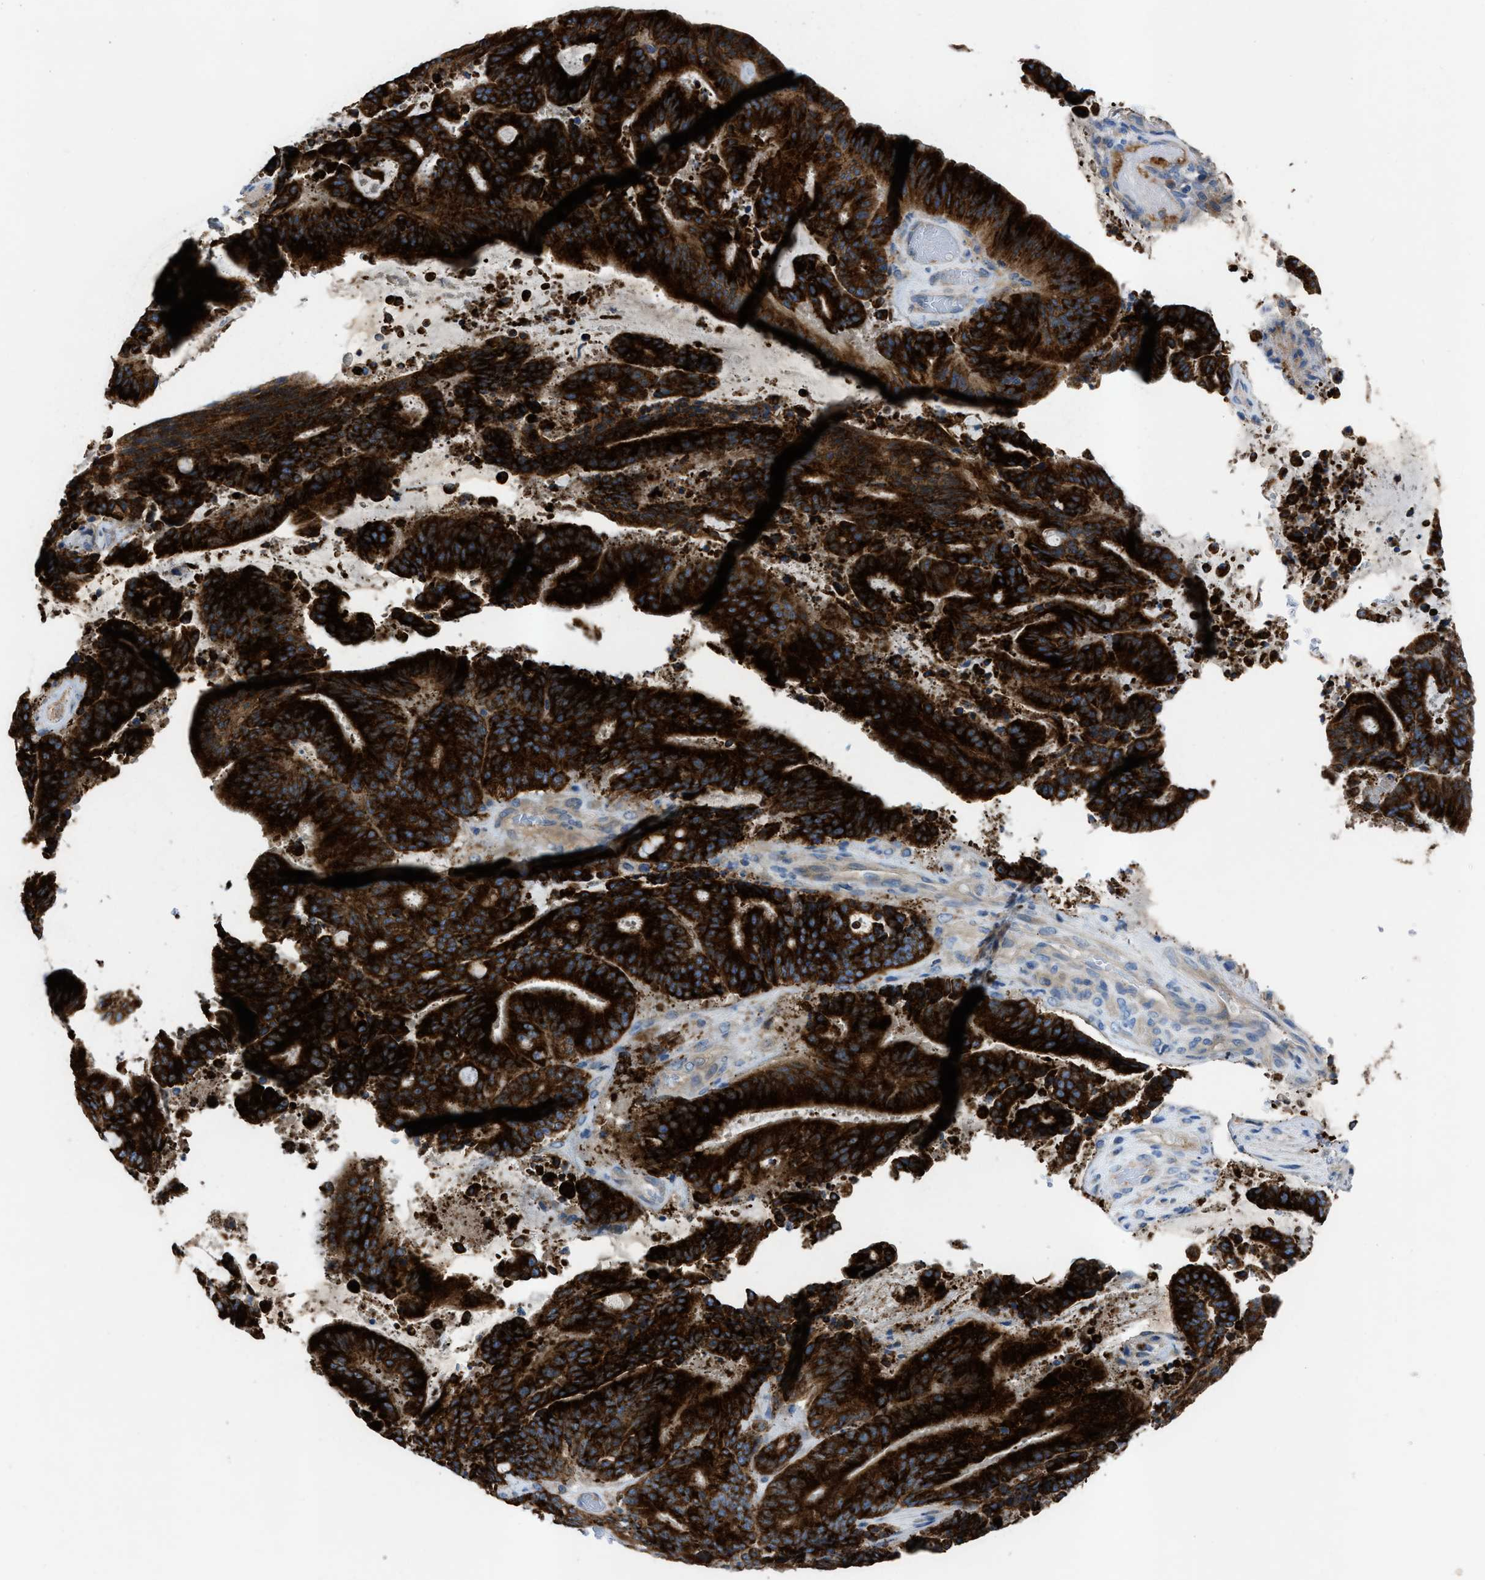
{"staining": {"intensity": "strong", "quantity": ">75%", "location": "cytoplasmic/membranous"}, "tissue": "liver cancer", "cell_type": "Tumor cells", "image_type": "cancer", "snomed": [{"axis": "morphology", "description": "Normal tissue, NOS"}, {"axis": "morphology", "description": "Cholangiocarcinoma"}, {"axis": "topography", "description": "Liver"}, {"axis": "topography", "description": "Peripheral nerve tissue"}], "caption": "Immunohistochemistry (IHC) photomicrograph of neoplastic tissue: human cholangiocarcinoma (liver) stained using immunohistochemistry (IHC) reveals high levels of strong protein expression localized specifically in the cytoplasmic/membranous of tumor cells, appearing as a cytoplasmic/membranous brown color.", "gene": "AOAH", "patient": {"sex": "female", "age": 73}}